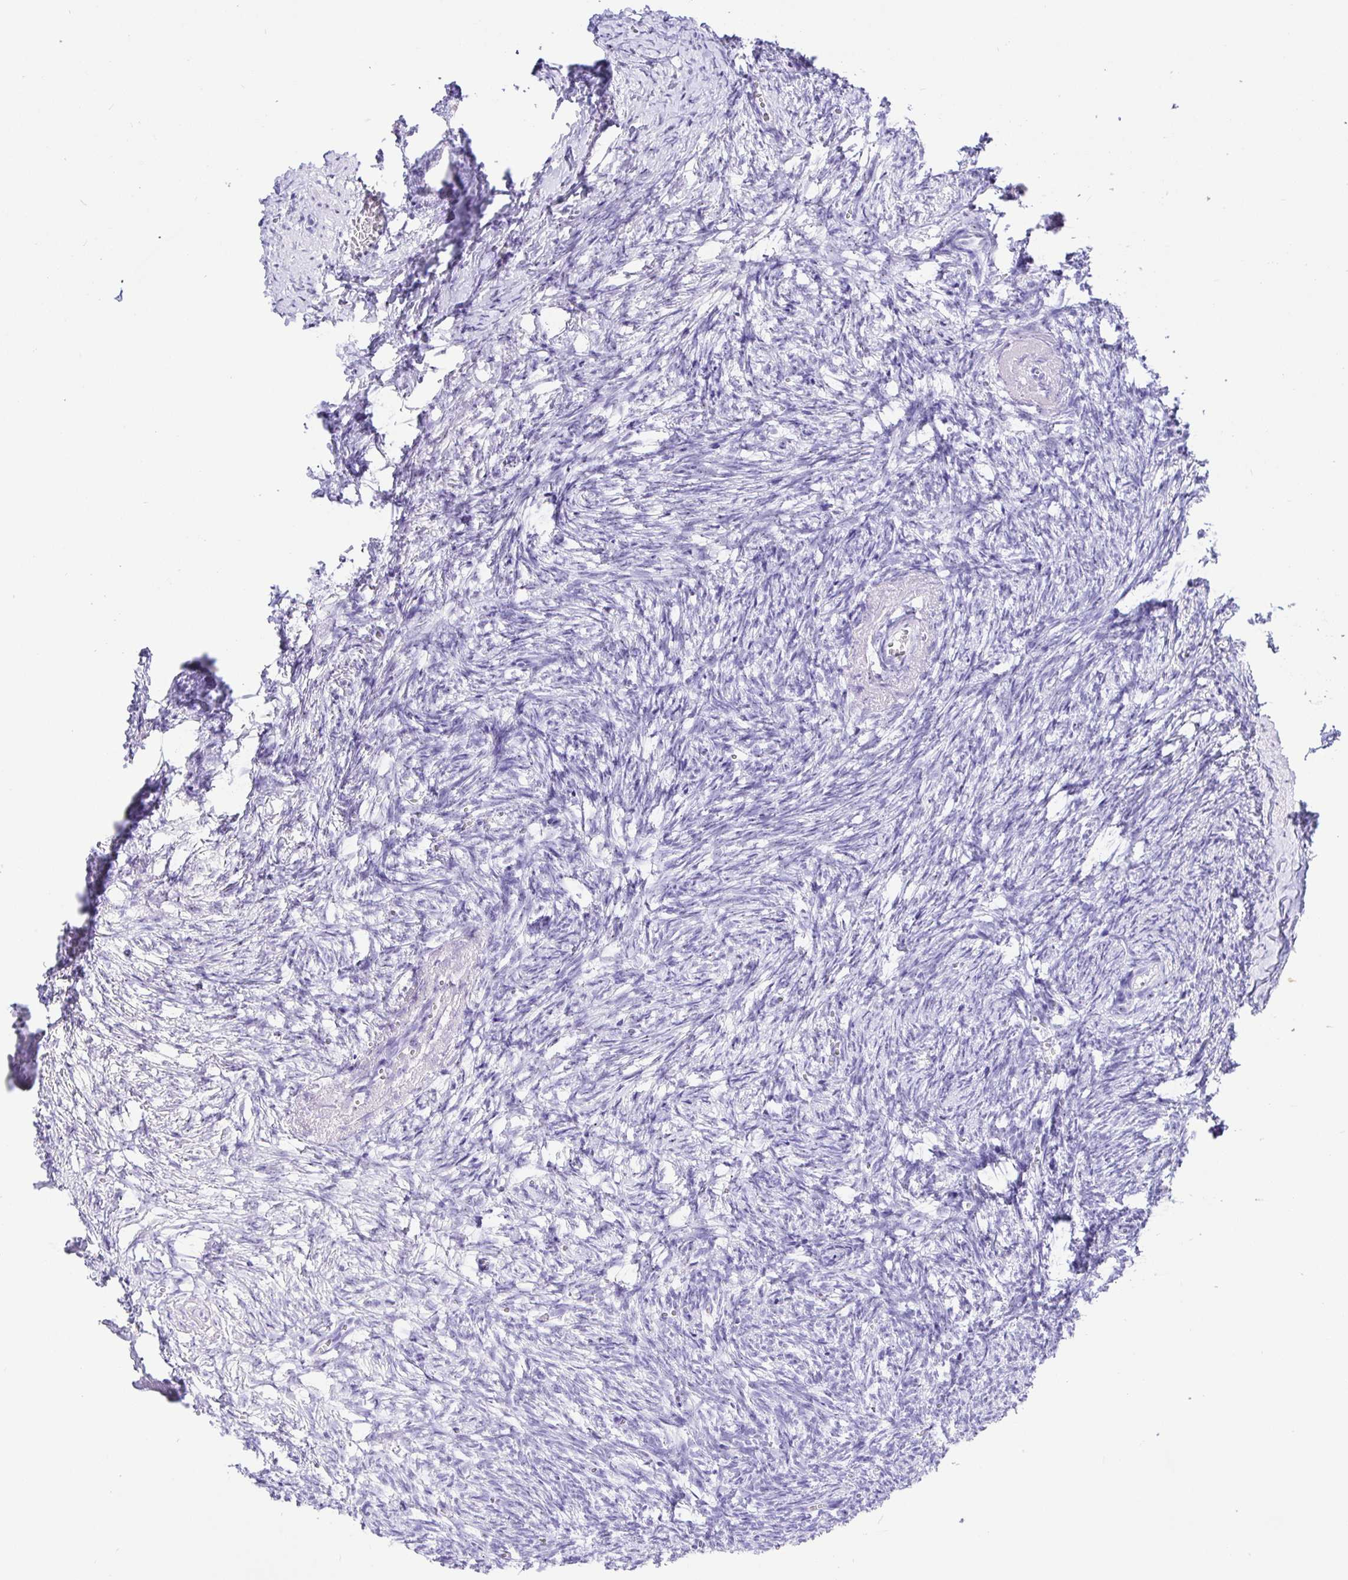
{"staining": {"intensity": "negative", "quantity": "none", "location": "none"}, "tissue": "ovary", "cell_type": "Ovarian stroma cells", "image_type": "normal", "snomed": [{"axis": "morphology", "description": "Normal tissue, NOS"}, {"axis": "topography", "description": "Ovary"}], "caption": "Ovarian stroma cells show no significant protein expression in unremarkable ovary. Nuclei are stained in blue.", "gene": "PRAMEF18", "patient": {"sex": "female", "age": 41}}